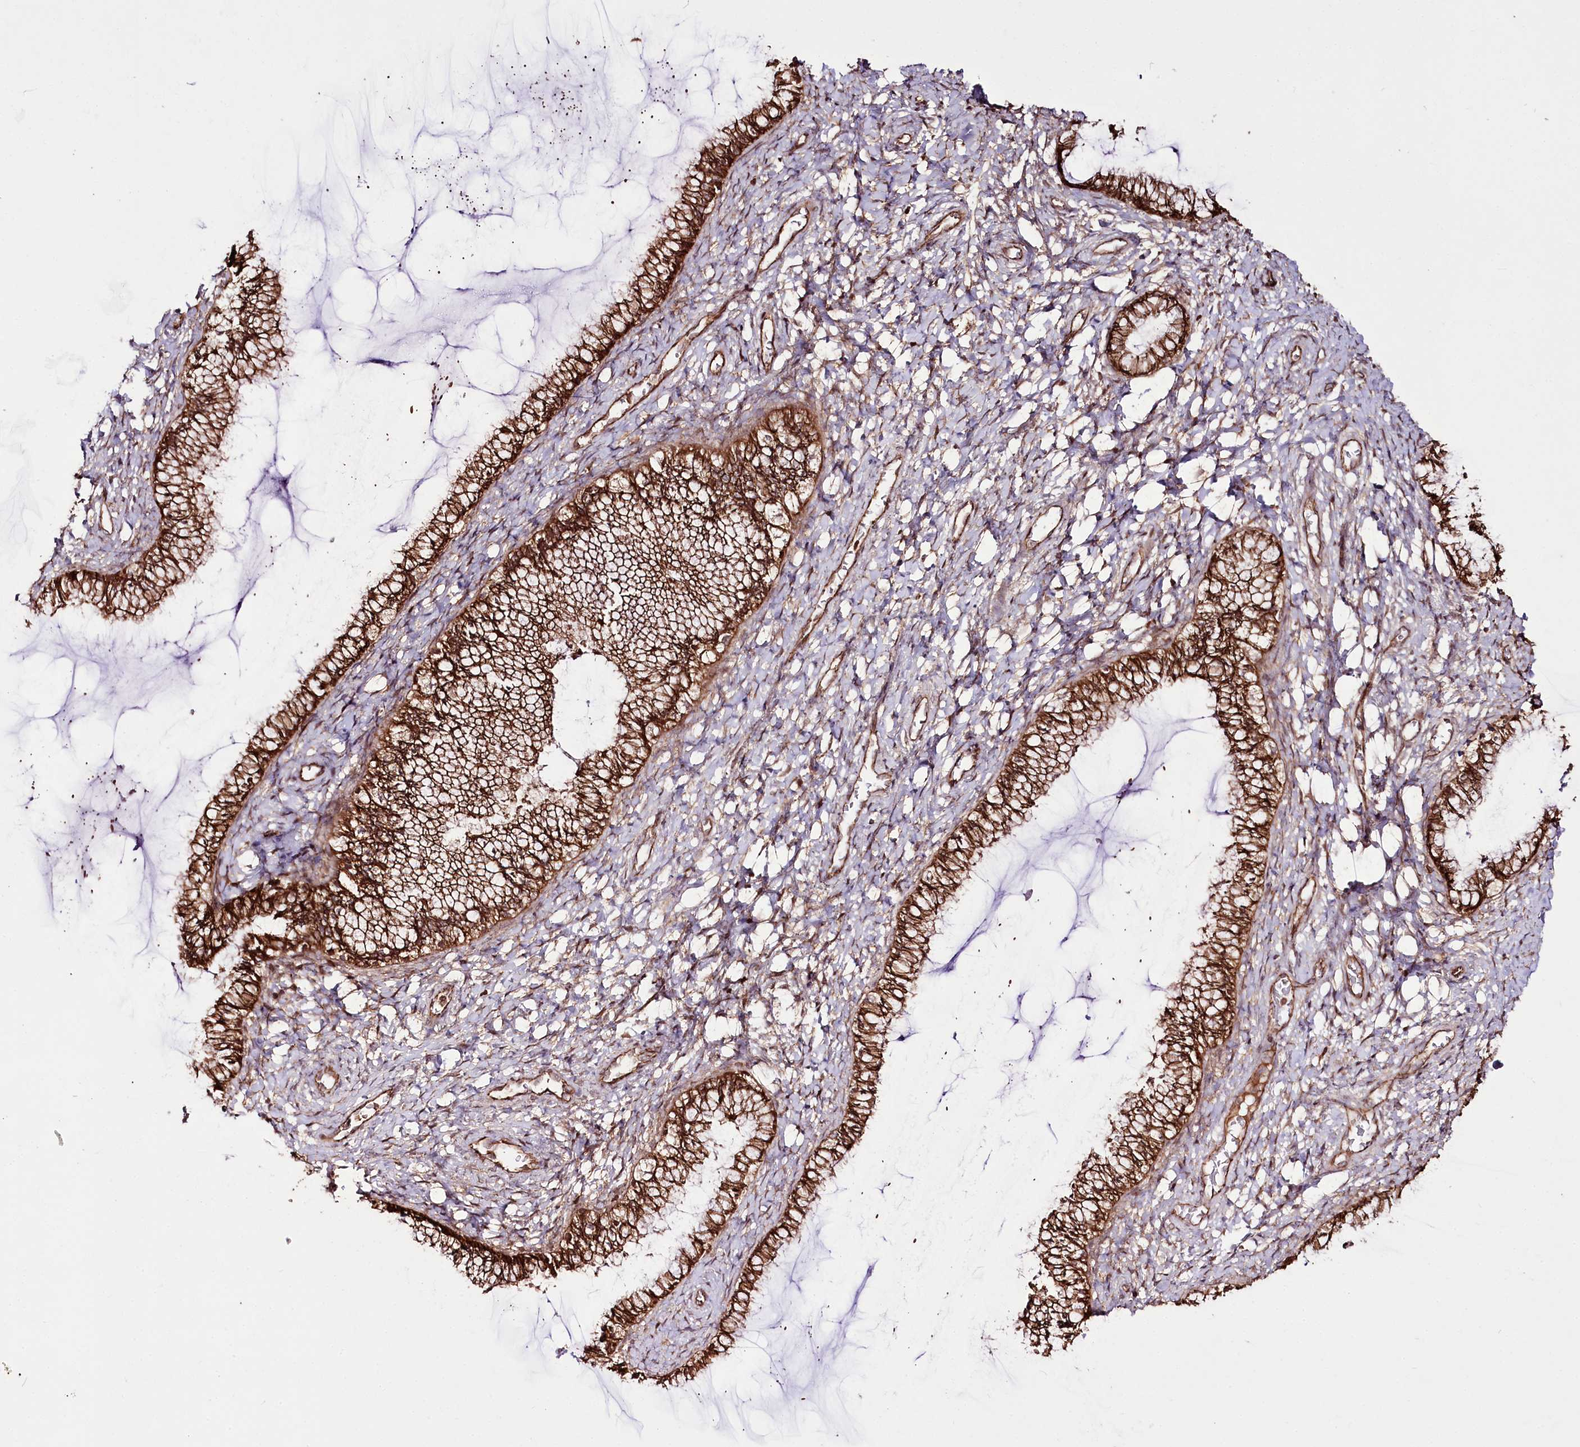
{"staining": {"intensity": "strong", "quantity": ">75%", "location": "cytoplasmic/membranous"}, "tissue": "cervix", "cell_type": "Glandular cells", "image_type": "normal", "snomed": [{"axis": "morphology", "description": "Normal tissue, NOS"}, {"axis": "morphology", "description": "Adenocarcinoma, NOS"}, {"axis": "topography", "description": "Cervix"}], "caption": "Immunohistochemistry of normal human cervix reveals high levels of strong cytoplasmic/membranous expression in about >75% of glandular cells. The staining was performed using DAB (3,3'-diaminobenzidine), with brown indicating positive protein expression. Nuclei are stained blue with hematoxylin.", "gene": "DHX29", "patient": {"sex": "female", "age": 29}}